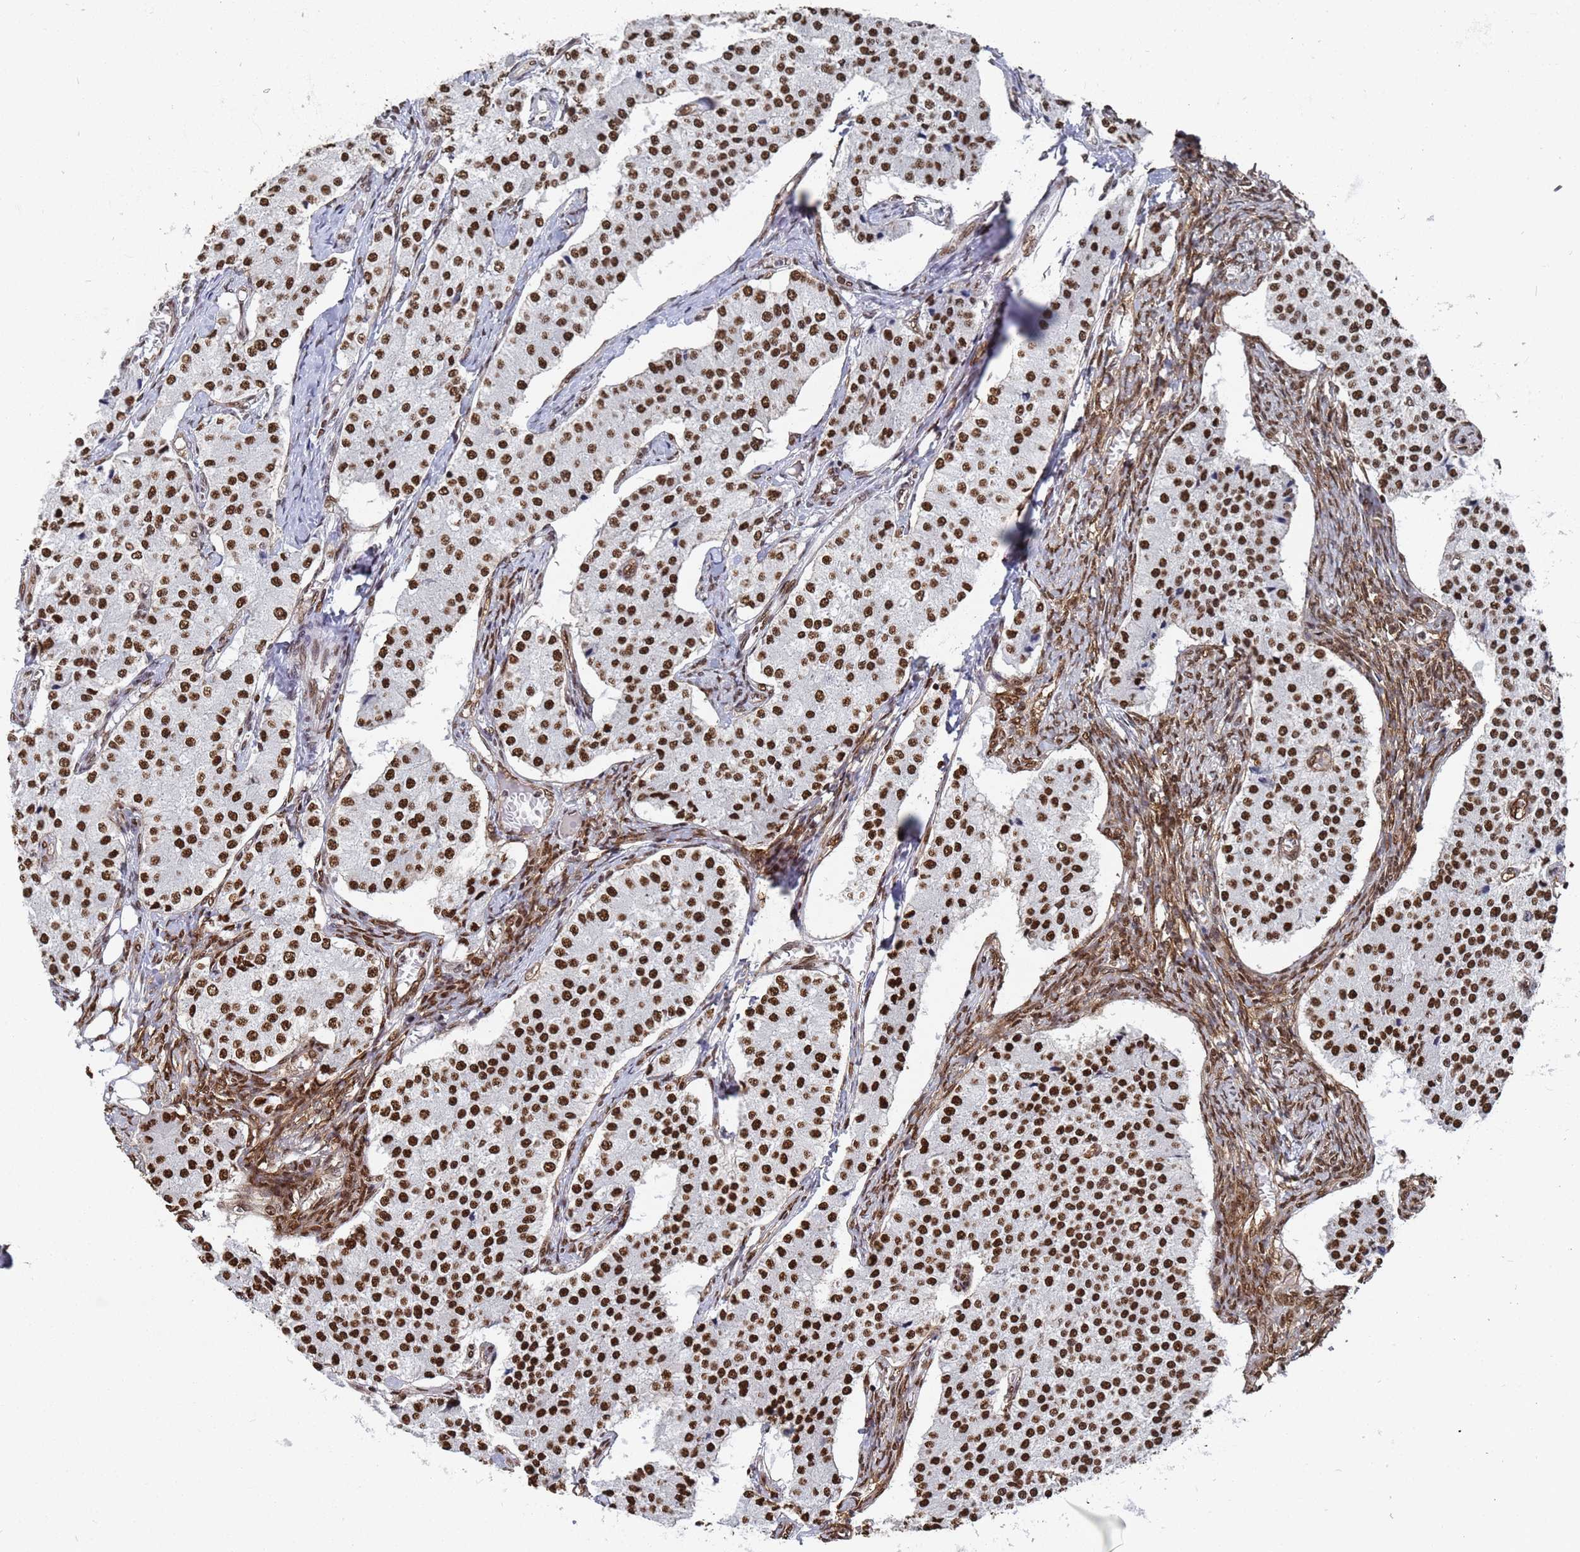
{"staining": {"intensity": "strong", "quantity": ">75%", "location": "nuclear"}, "tissue": "carcinoid", "cell_type": "Tumor cells", "image_type": "cancer", "snomed": [{"axis": "morphology", "description": "Carcinoid, malignant, NOS"}, {"axis": "topography", "description": "Colon"}], "caption": "Carcinoid (malignant) tissue reveals strong nuclear staining in about >75% of tumor cells", "gene": "RAVER2", "patient": {"sex": "female", "age": 52}}